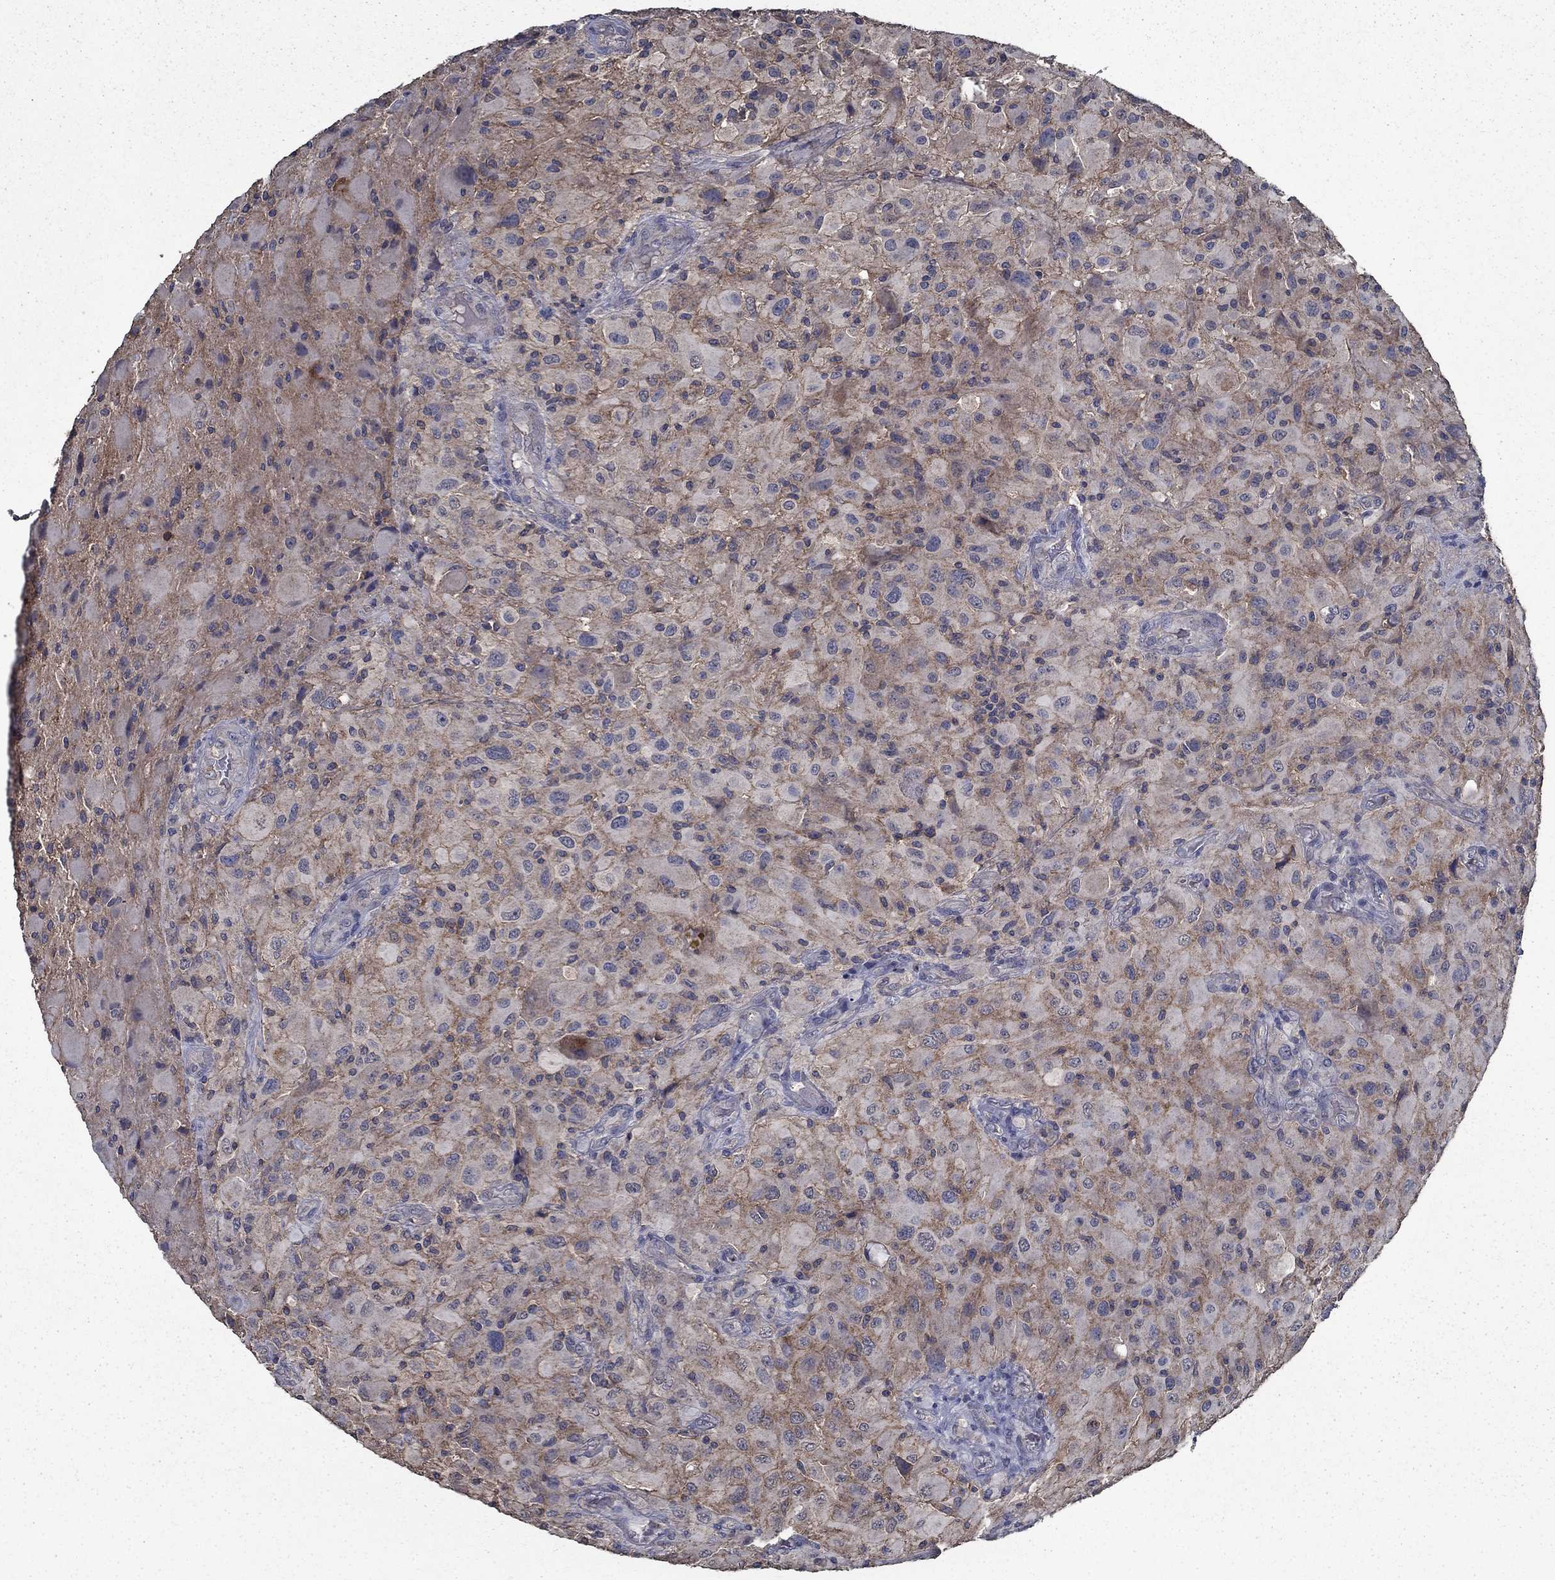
{"staining": {"intensity": "weak", "quantity": "25%-75%", "location": "cytoplasmic/membranous"}, "tissue": "glioma", "cell_type": "Tumor cells", "image_type": "cancer", "snomed": [{"axis": "morphology", "description": "Glioma, malignant, High grade"}, {"axis": "topography", "description": "Cerebral cortex"}], "caption": "High-magnification brightfield microscopy of glioma stained with DAB (brown) and counterstained with hematoxylin (blue). tumor cells exhibit weak cytoplasmic/membranous positivity is present in about25%-75% of cells. (DAB (3,3'-diaminobenzidine) = brown stain, brightfield microscopy at high magnification).", "gene": "SLC44A1", "patient": {"sex": "male", "age": 35}}